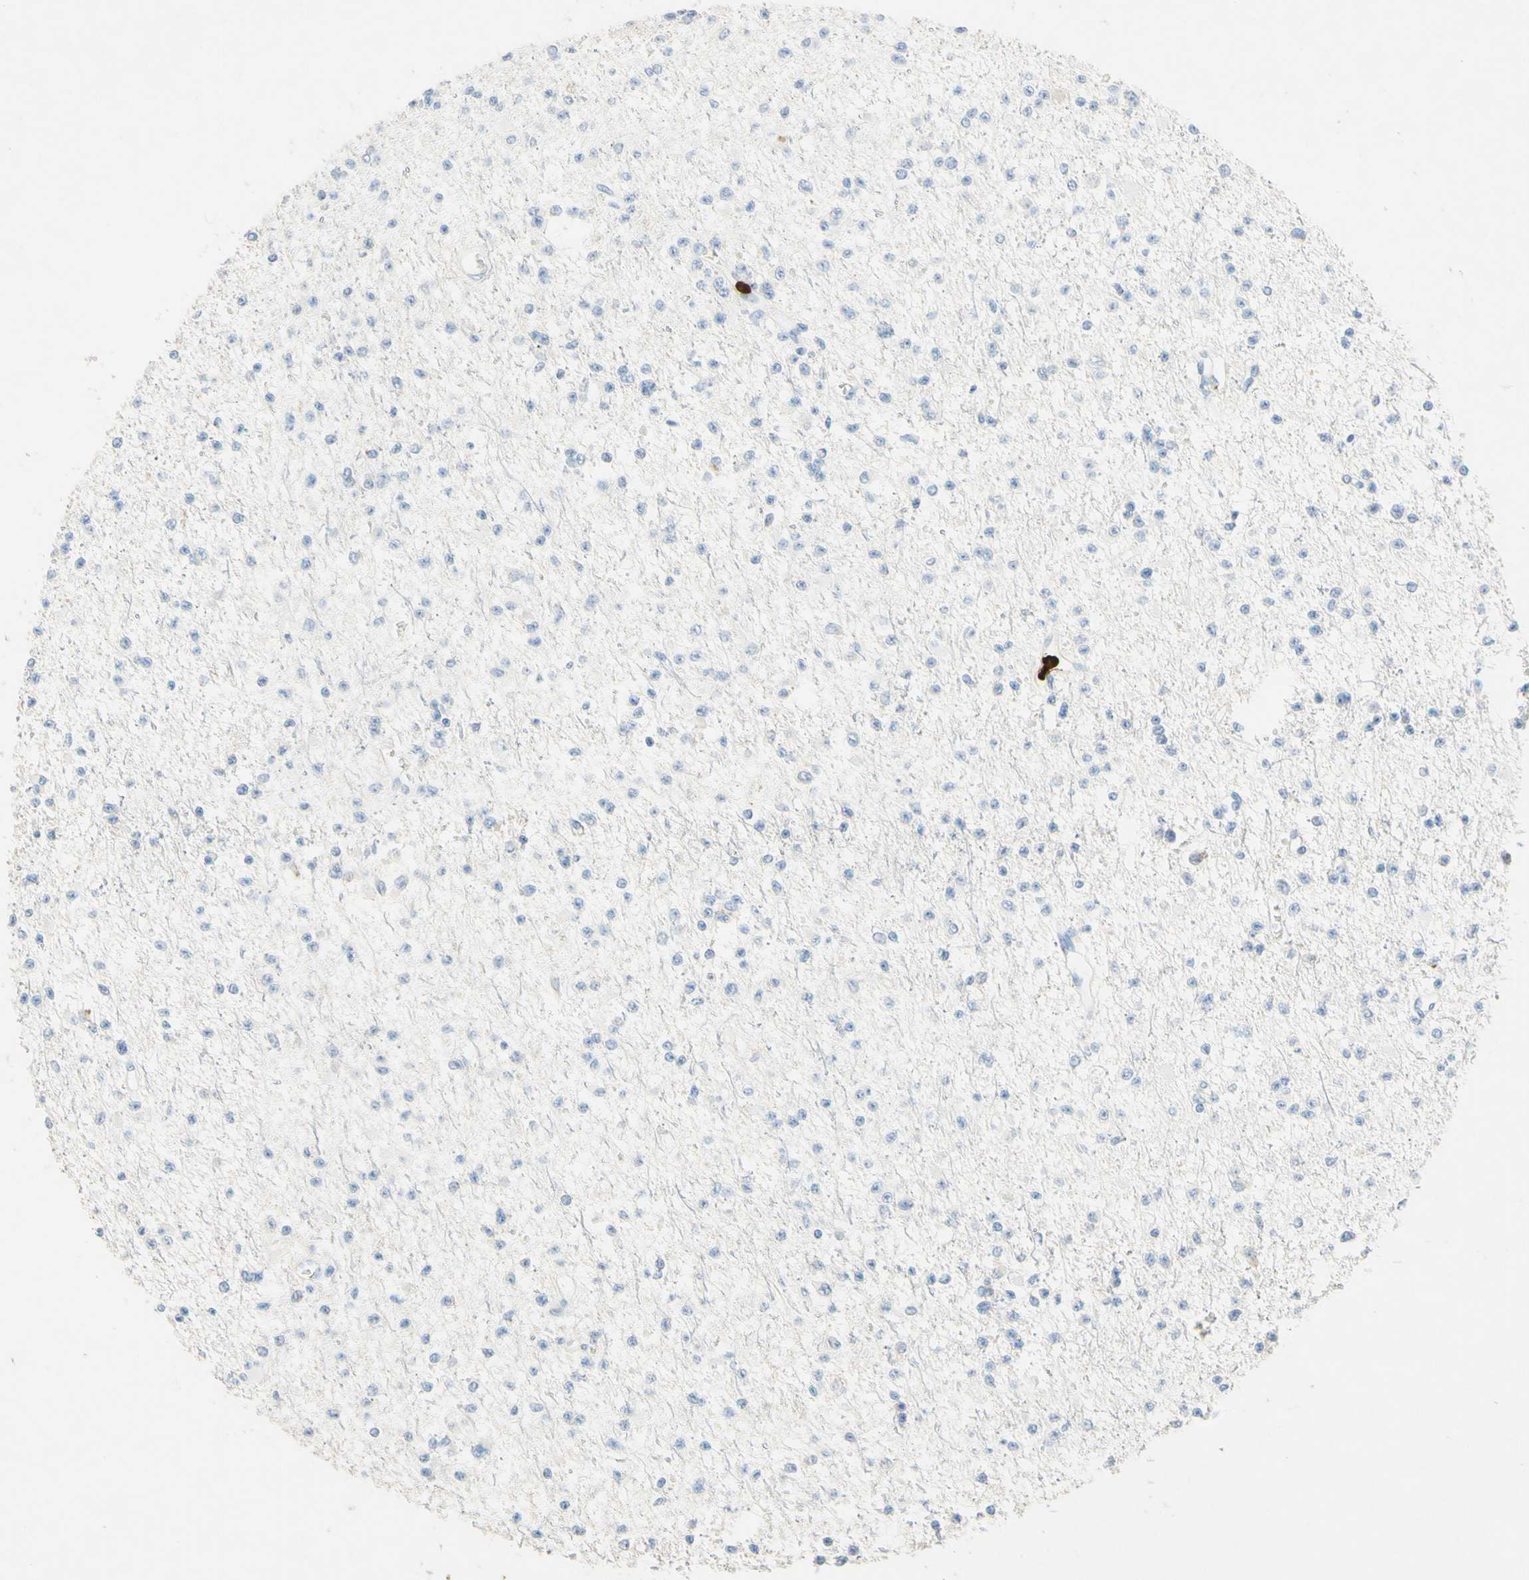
{"staining": {"intensity": "negative", "quantity": "none", "location": "none"}, "tissue": "glioma", "cell_type": "Tumor cells", "image_type": "cancer", "snomed": [{"axis": "morphology", "description": "Glioma, malignant, Low grade"}, {"axis": "topography", "description": "Brain"}], "caption": "IHC image of neoplastic tissue: human glioma stained with DAB (3,3'-diaminobenzidine) demonstrates no significant protein staining in tumor cells. (Stains: DAB (3,3'-diaminobenzidine) immunohistochemistry with hematoxylin counter stain, Microscopy: brightfield microscopy at high magnification).", "gene": "NFKBIZ", "patient": {"sex": "female", "age": 22}}